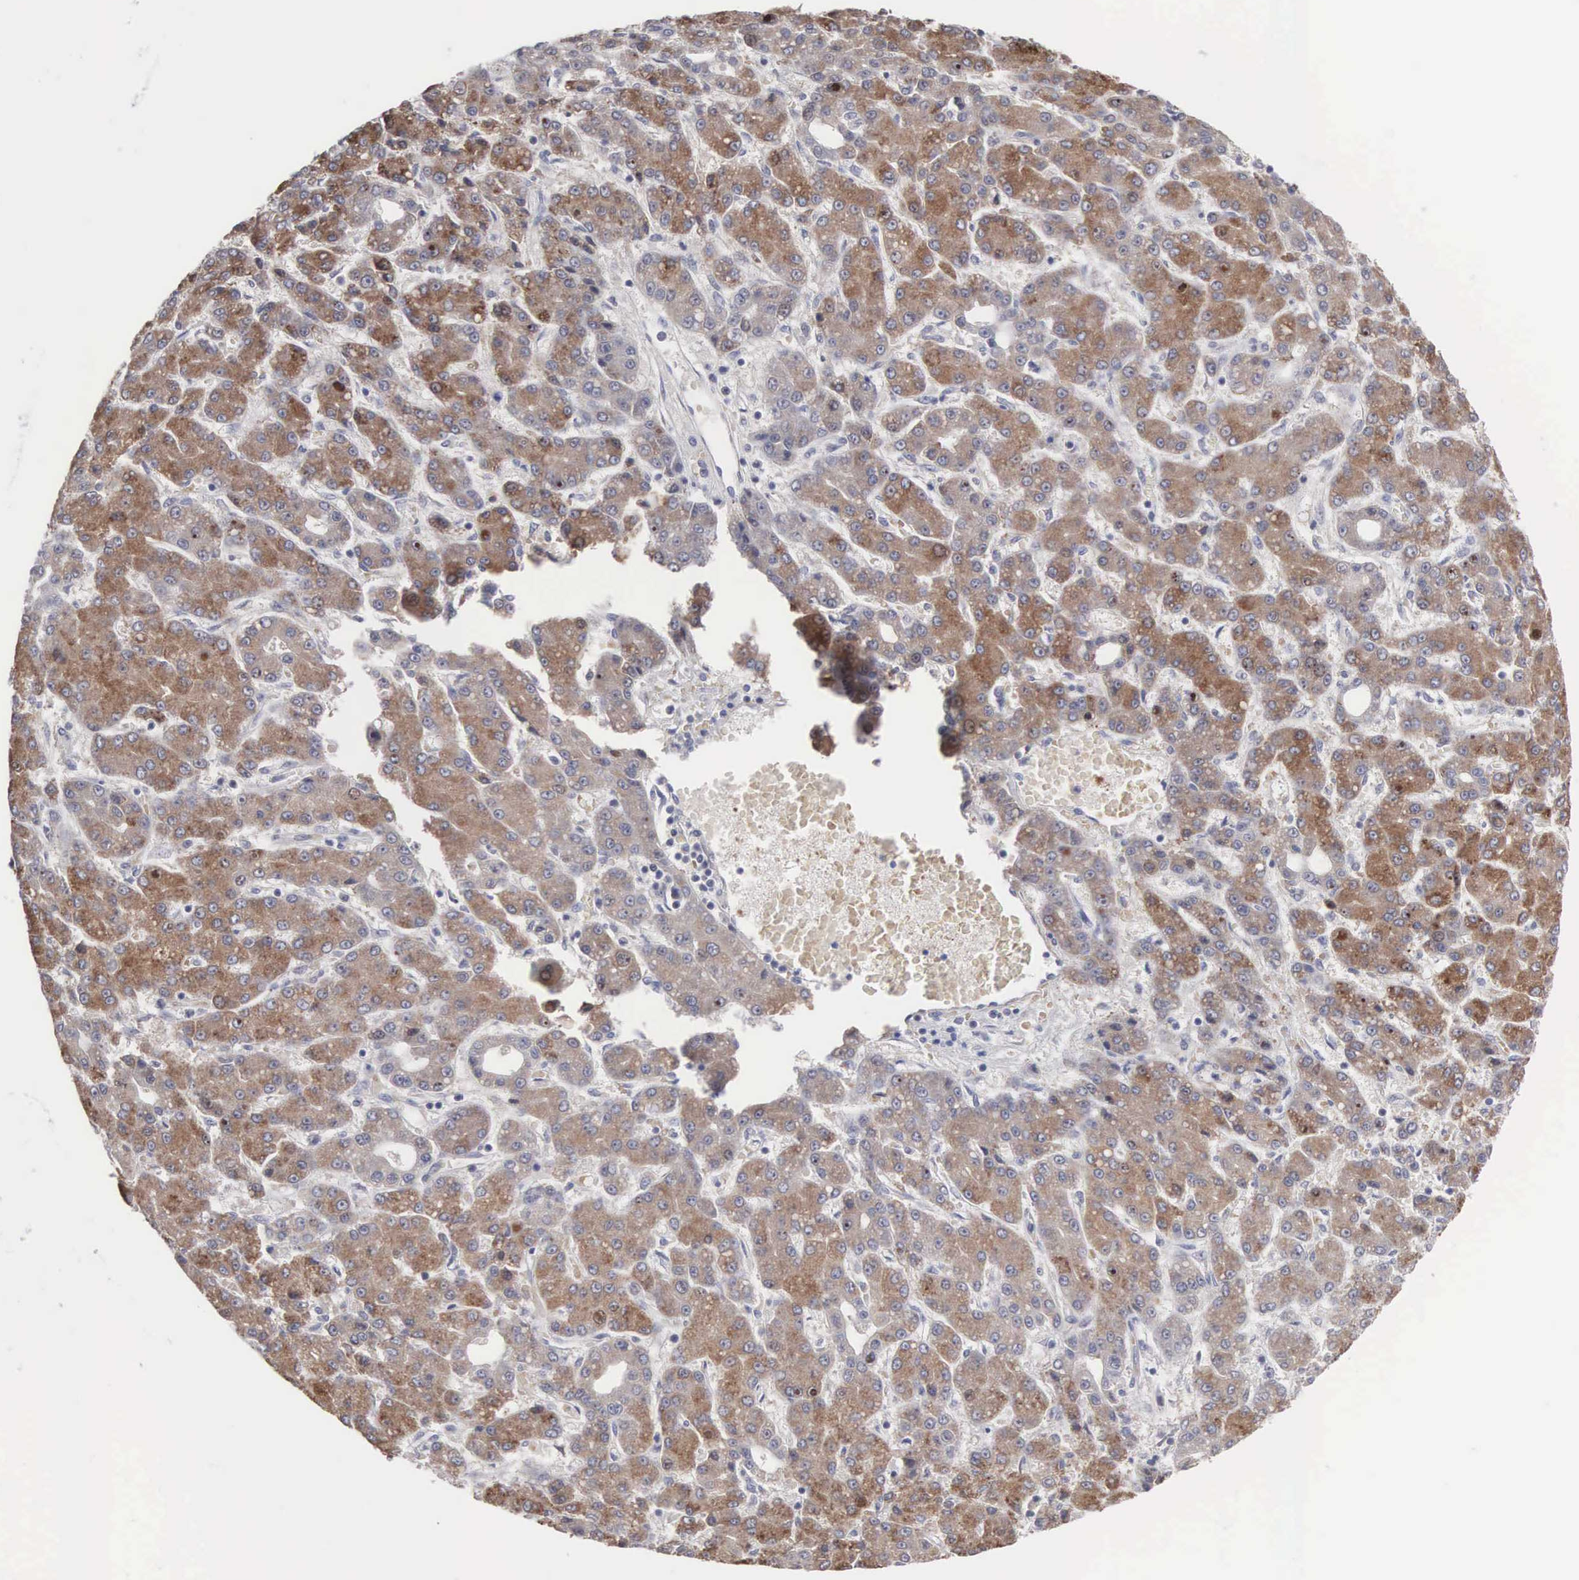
{"staining": {"intensity": "moderate", "quantity": ">75%", "location": "cytoplasmic/membranous"}, "tissue": "liver cancer", "cell_type": "Tumor cells", "image_type": "cancer", "snomed": [{"axis": "morphology", "description": "Carcinoma, Hepatocellular, NOS"}, {"axis": "topography", "description": "Liver"}], "caption": "A micrograph showing moderate cytoplasmic/membranous positivity in approximately >75% of tumor cells in liver hepatocellular carcinoma, as visualized by brown immunohistochemical staining.", "gene": "ACOT4", "patient": {"sex": "male", "age": 69}}